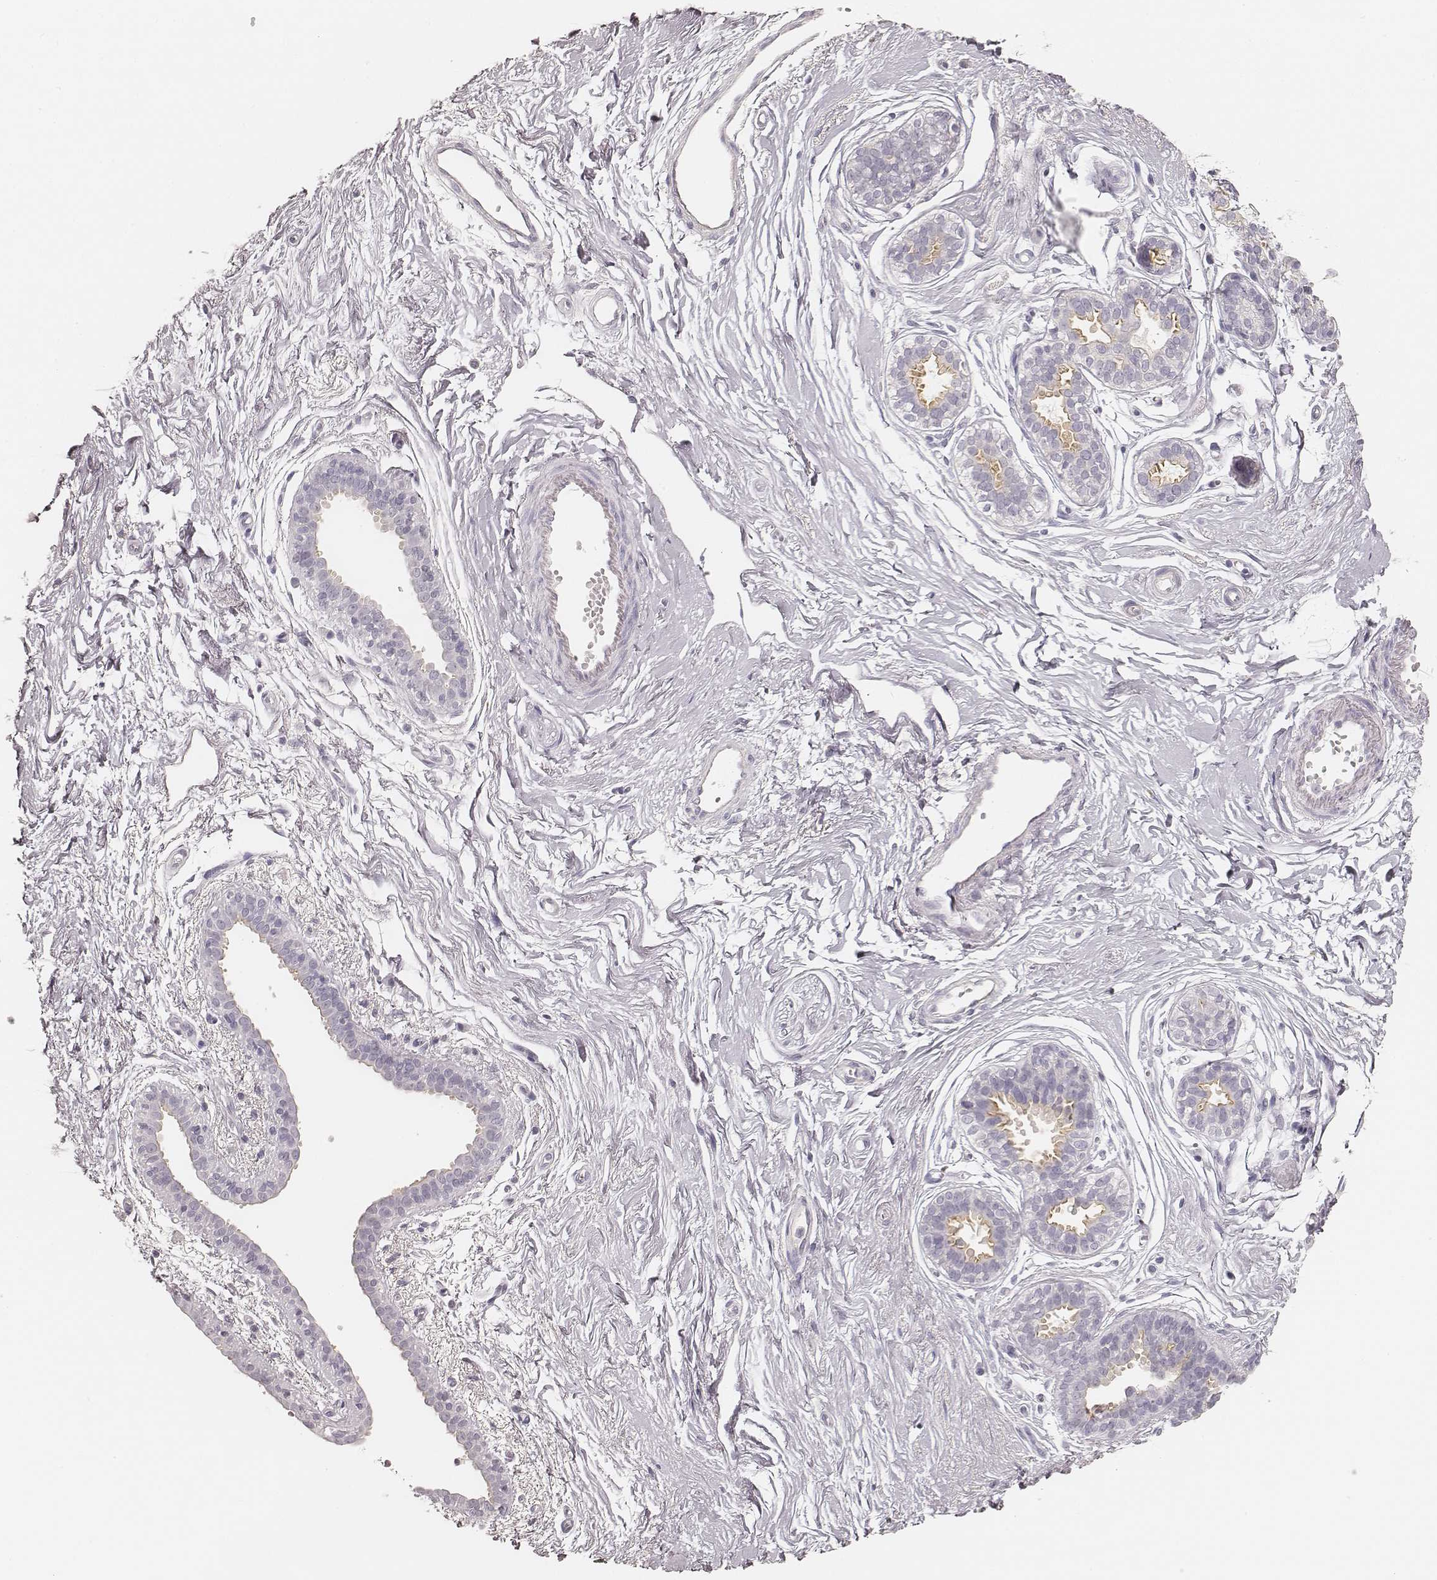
{"staining": {"intensity": "negative", "quantity": "none", "location": "none"}, "tissue": "breast", "cell_type": "Adipocytes", "image_type": "normal", "snomed": [{"axis": "morphology", "description": "Normal tissue, NOS"}, {"axis": "topography", "description": "Breast"}], "caption": "This image is of benign breast stained with immunohistochemistry (IHC) to label a protein in brown with the nuclei are counter-stained blue. There is no positivity in adipocytes. The staining is performed using DAB (3,3'-diaminobenzidine) brown chromogen with nuclei counter-stained in using hematoxylin.", "gene": "HNF4G", "patient": {"sex": "female", "age": 49}}